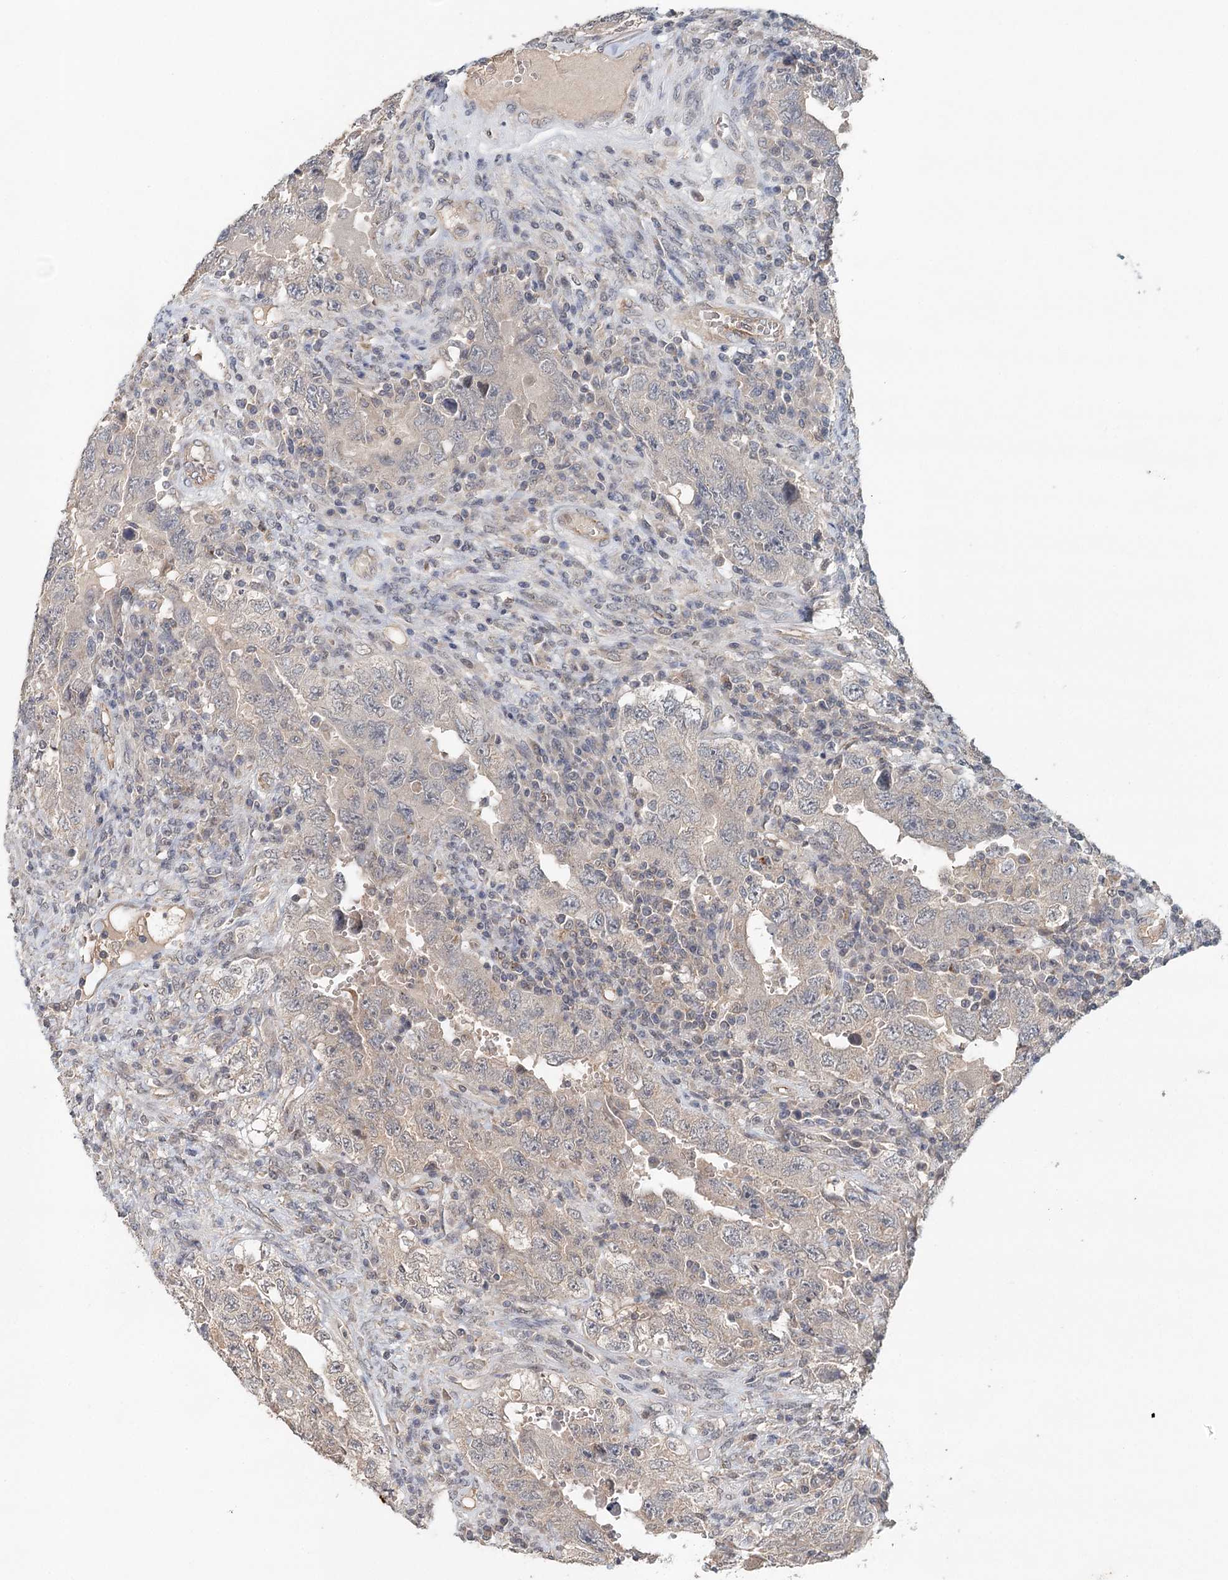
{"staining": {"intensity": "weak", "quantity": "<25%", "location": "cytoplasmic/membranous"}, "tissue": "testis cancer", "cell_type": "Tumor cells", "image_type": "cancer", "snomed": [{"axis": "morphology", "description": "Carcinoma, Embryonal, NOS"}, {"axis": "topography", "description": "Testis"}], "caption": "Immunohistochemistry image of testis embryonal carcinoma stained for a protein (brown), which displays no expression in tumor cells.", "gene": "SYNPO", "patient": {"sex": "male", "age": 26}}